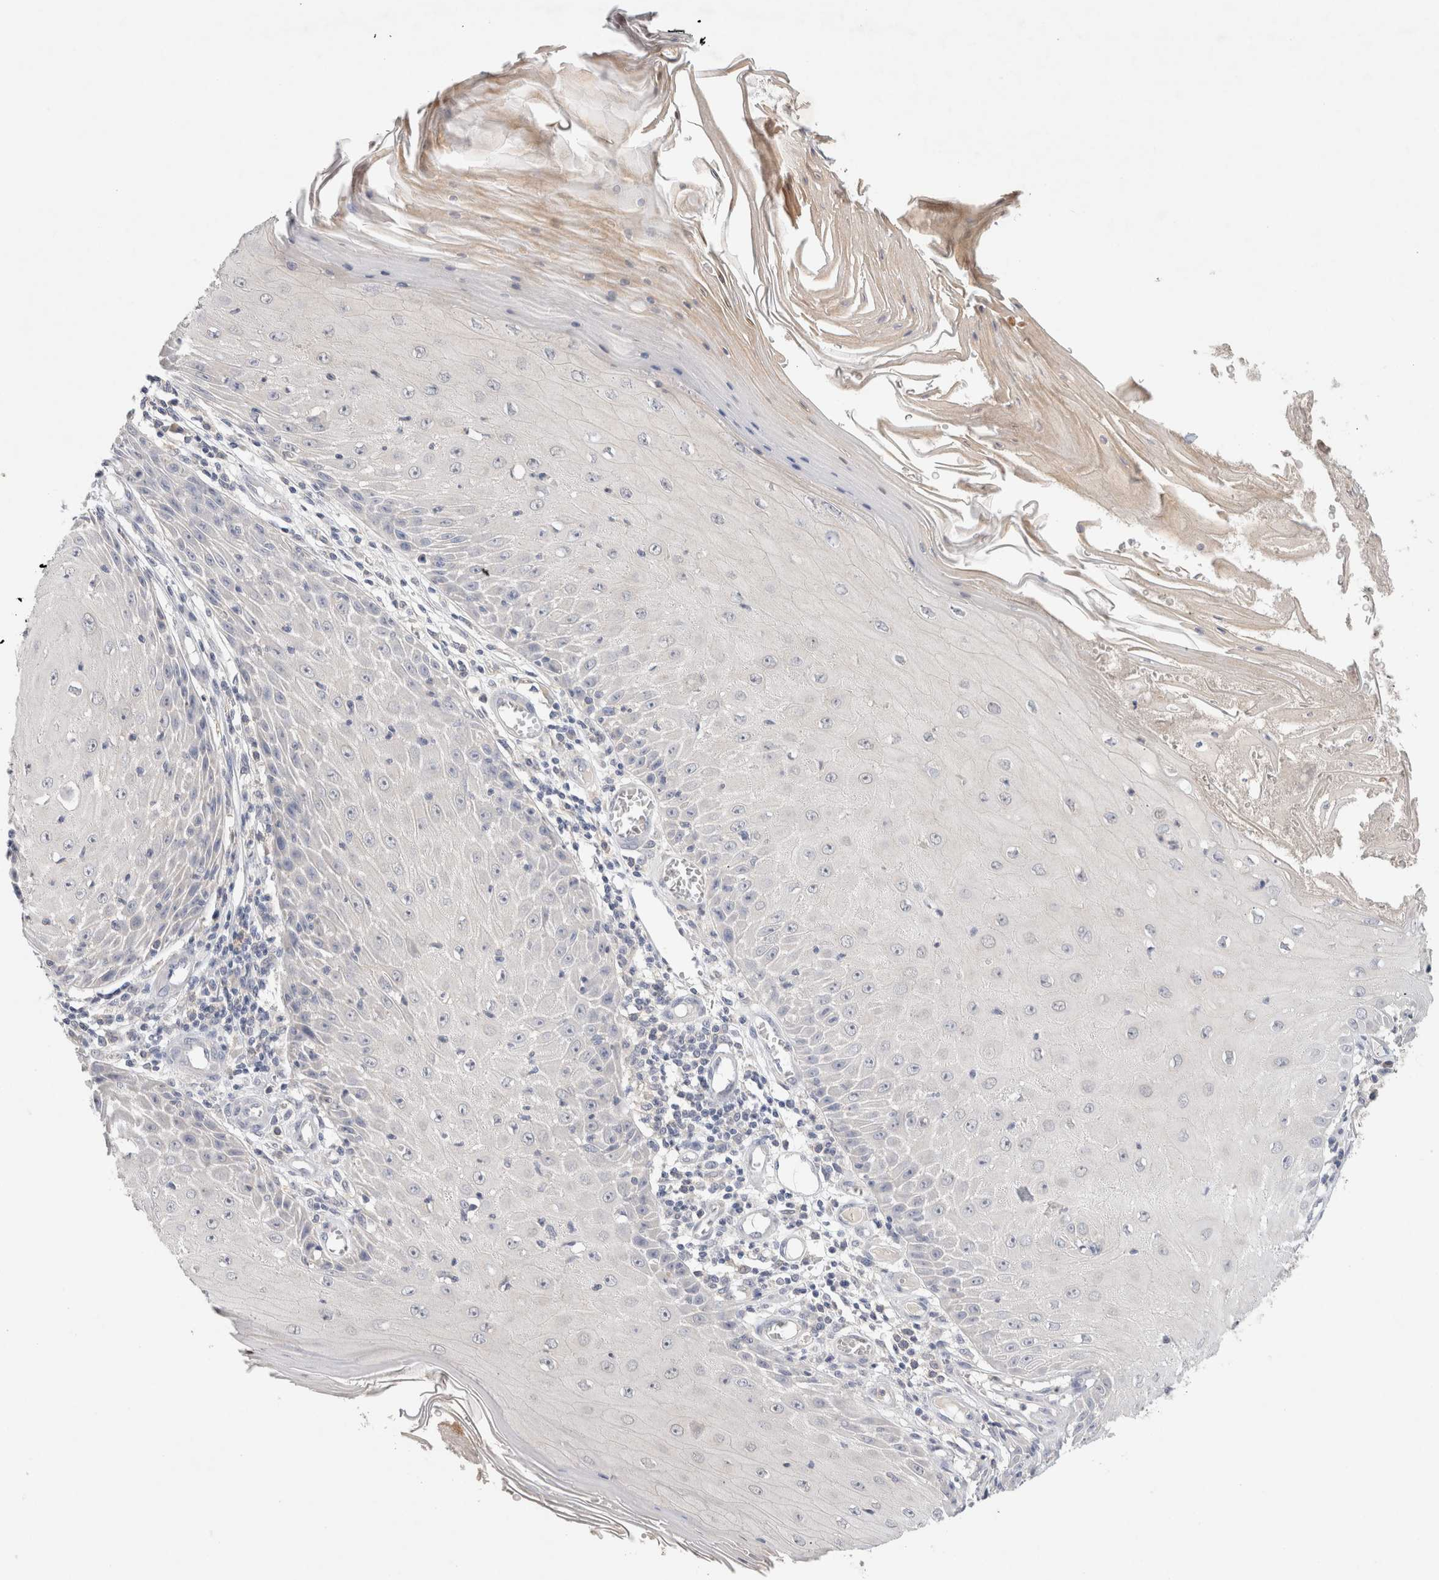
{"staining": {"intensity": "negative", "quantity": "none", "location": "none"}, "tissue": "skin cancer", "cell_type": "Tumor cells", "image_type": "cancer", "snomed": [{"axis": "morphology", "description": "Squamous cell carcinoma, NOS"}, {"axis": "topography", "description": "Skin"}], "caption": "There is no significant positivity in tumor cells of squamous cell carcinoma (skin).", "gene": "MPP2", "patient": {"sex": "female", "age": 73}}